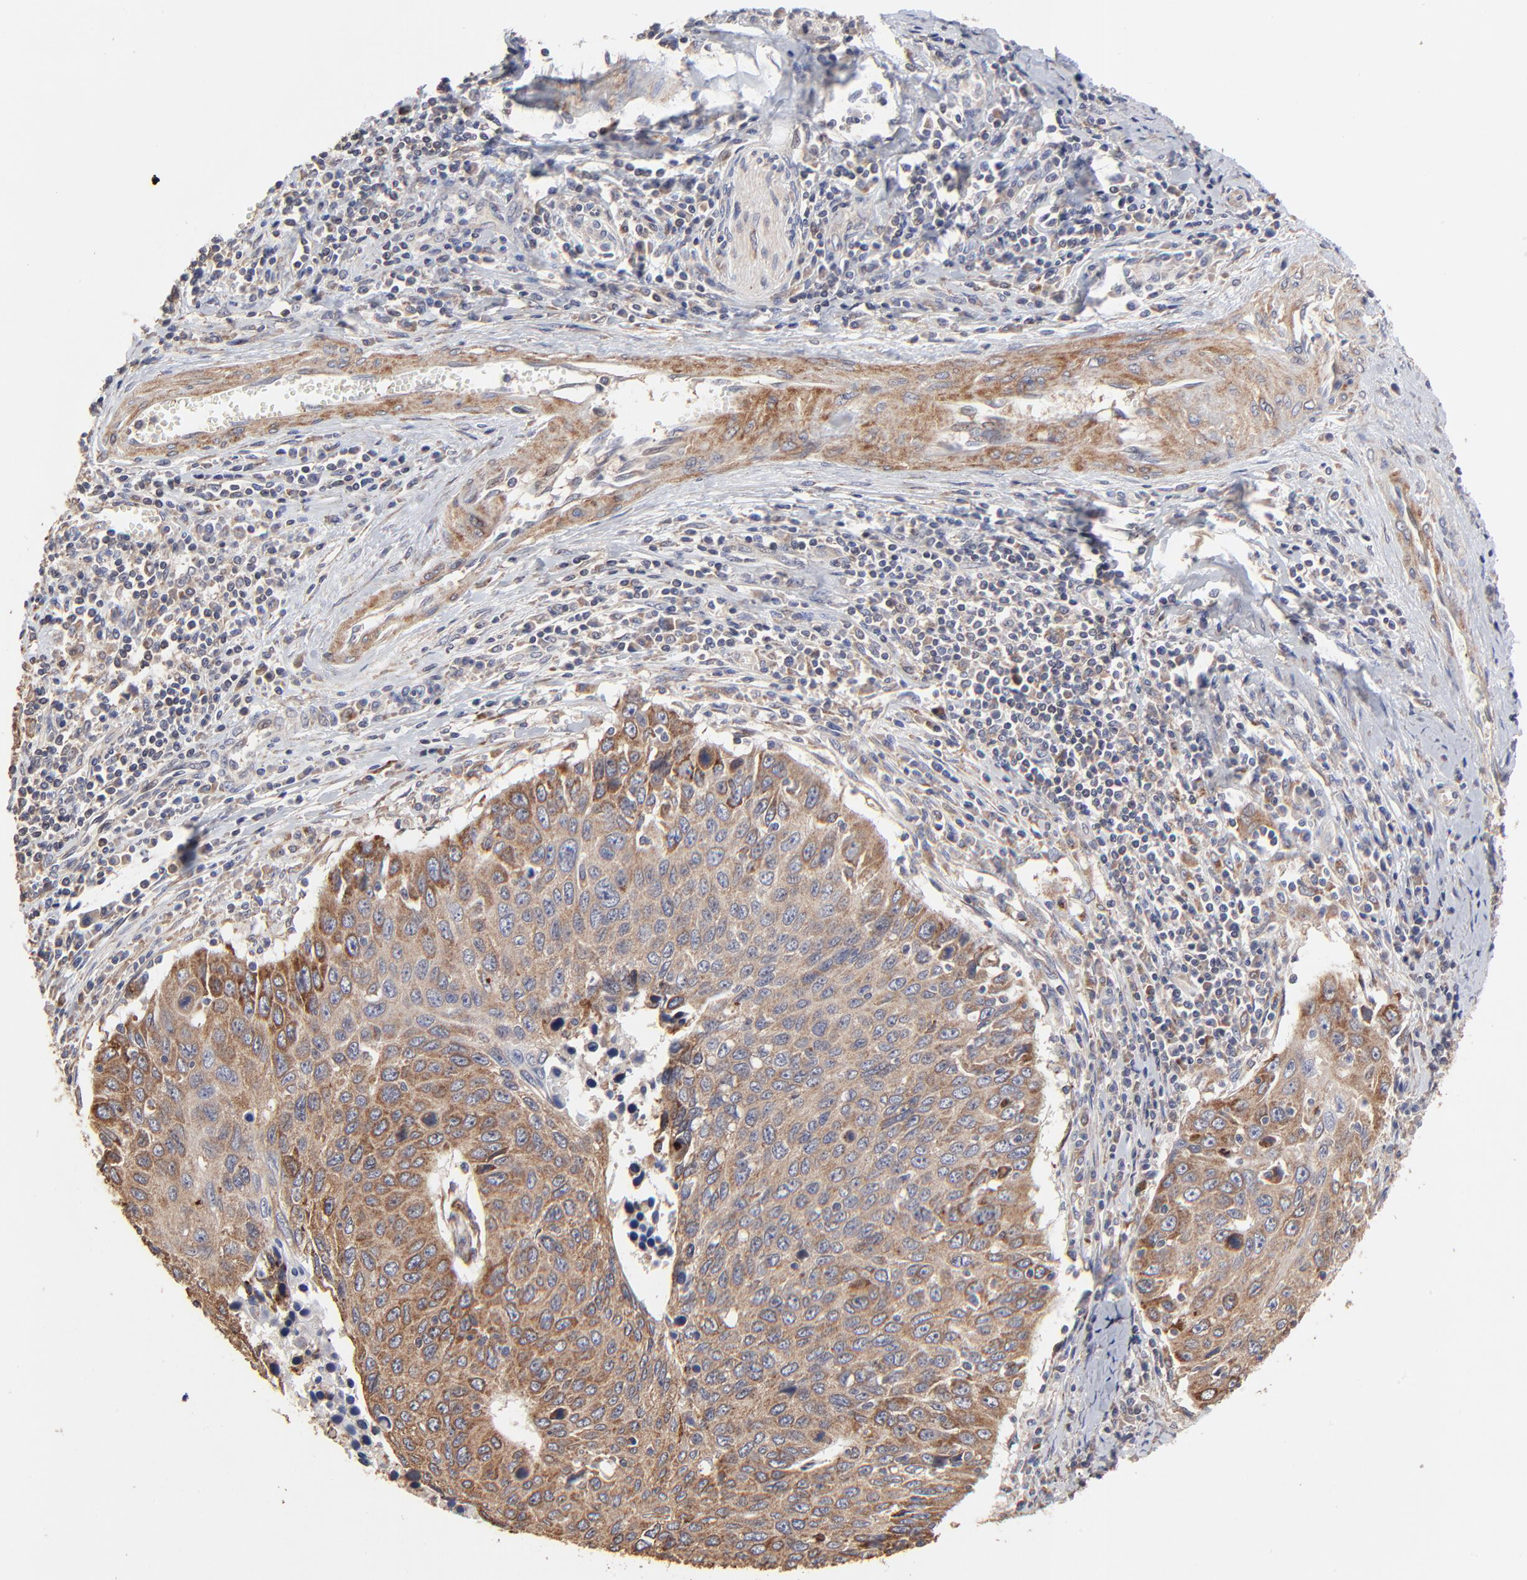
{"staining": {"intensity": "moderate", "quantity": ">75%", "location": "cytoplasmic/membranous"}, "tissue": "cervical cancer", "cell_type": "Tumor cells", "image_type": "cancer", "snomed": [{"axis": "morphology", "description": "Squamous cell carcinoma, NOS"}, {"axis": "topography", "description": "Cervix"}], "caption": "Brown immunohistochemical staining in human cervical cancer (squamous cell carcinoma) exhibits moderate cytoplasmic/membranous expression in about >75% of tumor cells. (DAB IHC, brown staining for protein, blue staining for nuclei).", "gene": "ELP2", "patient": {"sex": "female", "age": 53}}